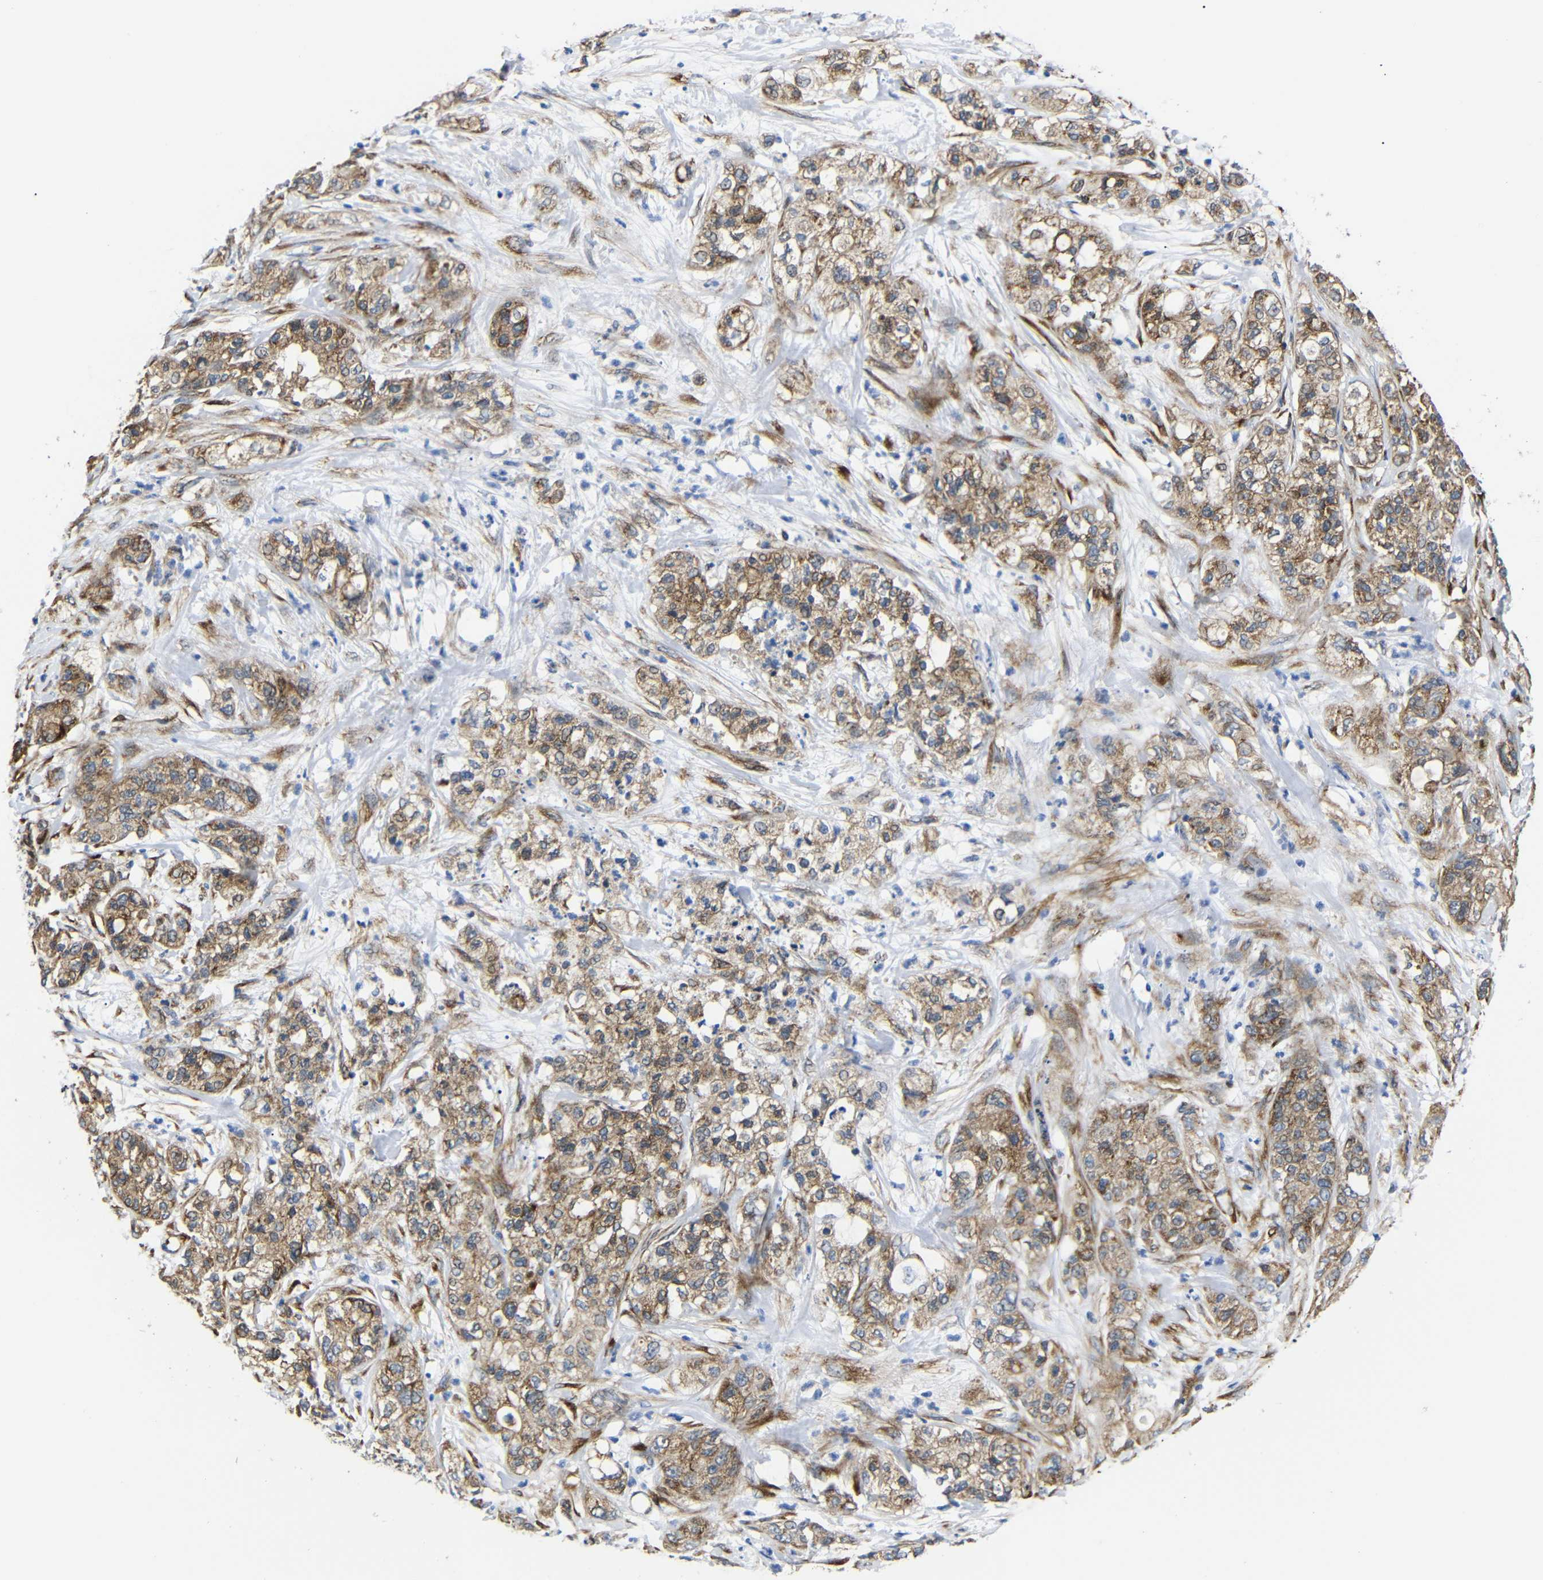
{"staining": {"intensity": "moderate", "quantity": ">75%", "location": "cytoplasmic/membranous"}, "tissue": "pancreatic cancer", "cell_type": "Tumor cells", "image_type": "cancer", "snomed": [{"axis": "morphology", "description": "Adenocarcinoma, NOS"}, {"axis": "topography", "description": "Pancreas"}], "caption": "Tumor cells display medium levels of moderate cytoplasmic/membranous staining in about >75% of cells in human adenocarcinoma (pancreatic).", "gene": "KANK4", "patient": {"sex": "female", "age": 78}}